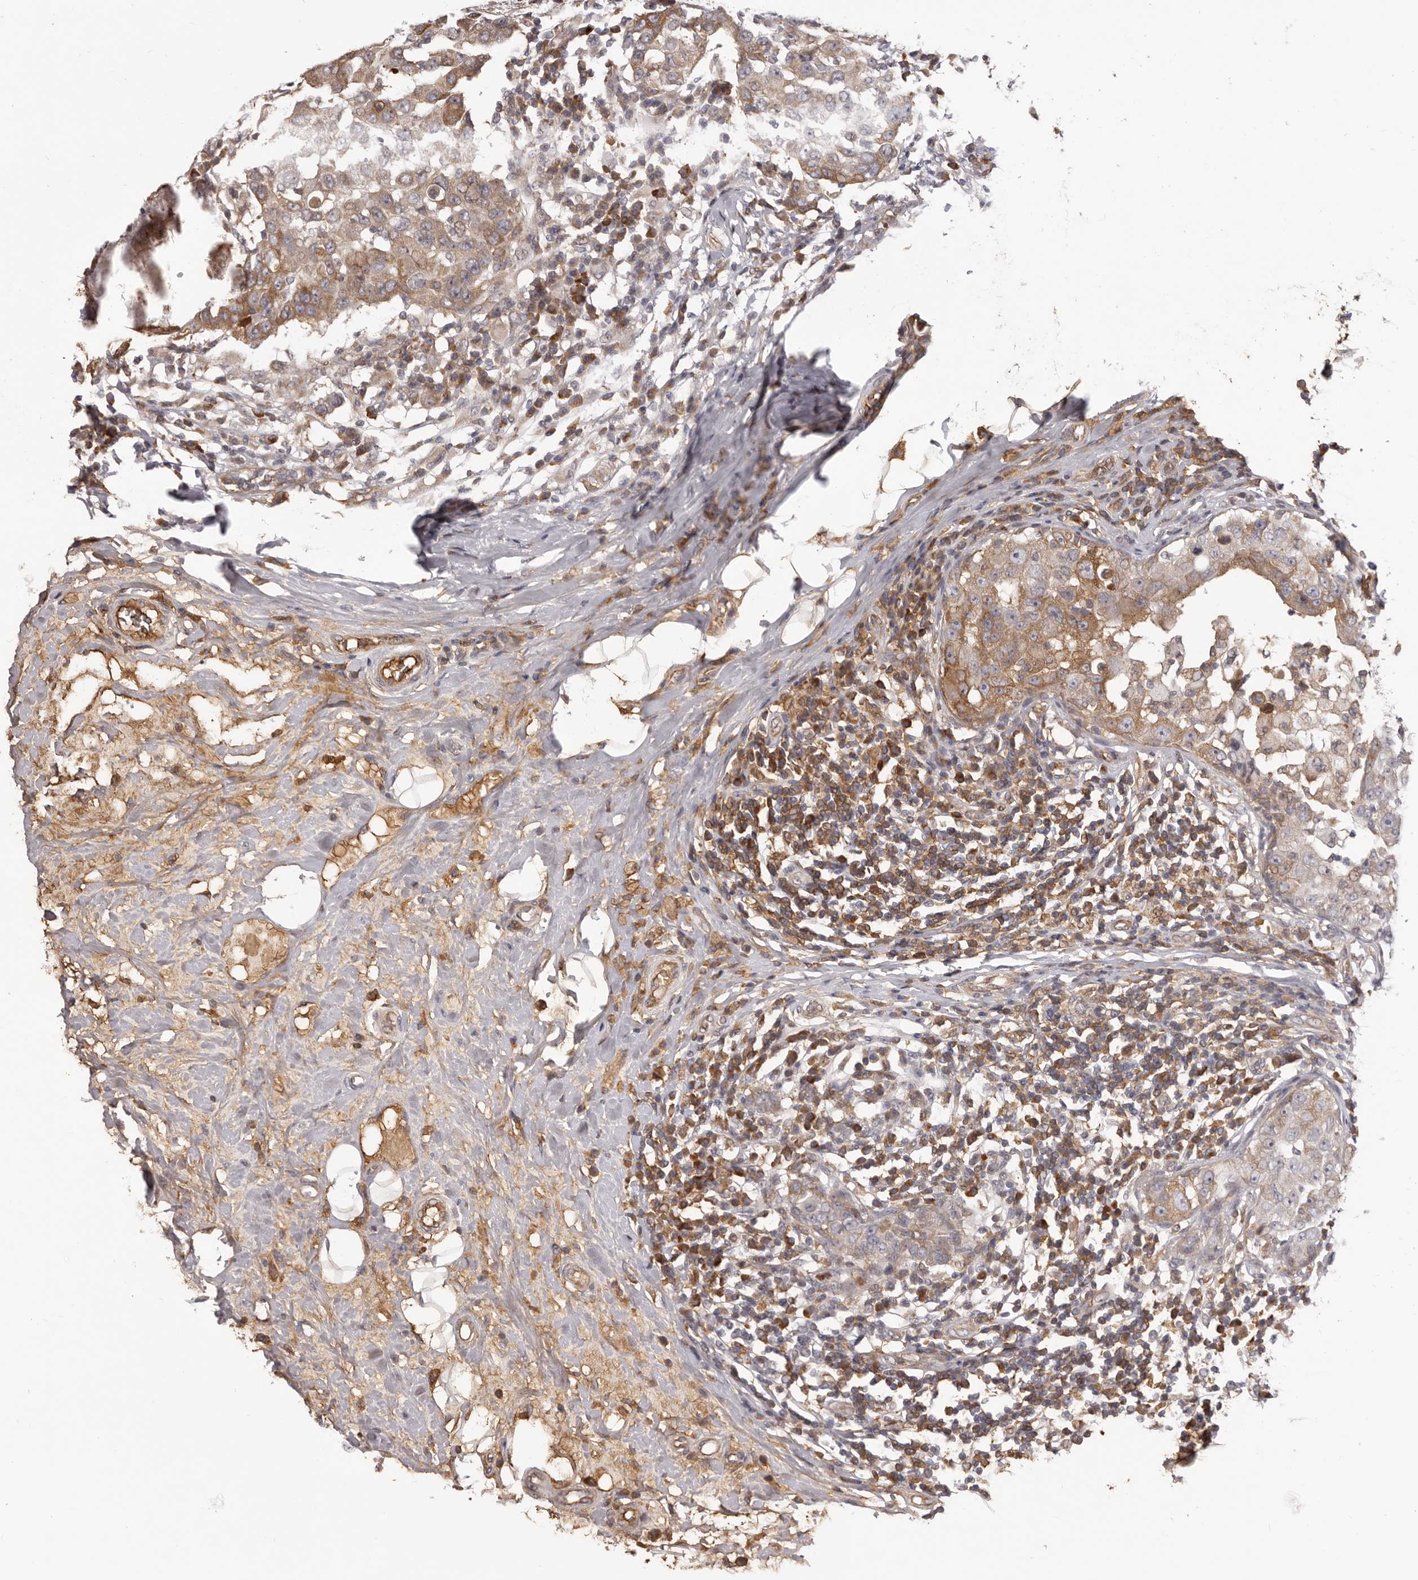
{"staining": {"intensity": "moderate", "quantity": "25%-75%", "location": "cytoplasmic/membranous"}, "tissue": "breast cancer", "cell_type": "Tumor cells", "image_type": "cancer", "snomed": [{"axis": "morphology", "description": "Duct carcinoma"}, {"axis": "topography", "description": "Breast"}], "caption": "This is a micrograph of IHC staining of breast intraductal carcinoma, which shows moderate expression in the cytoplasmic/membranous of tumor cells.", "gene": "OTUD3", "patient": {"sex": "female", "age": 27}}